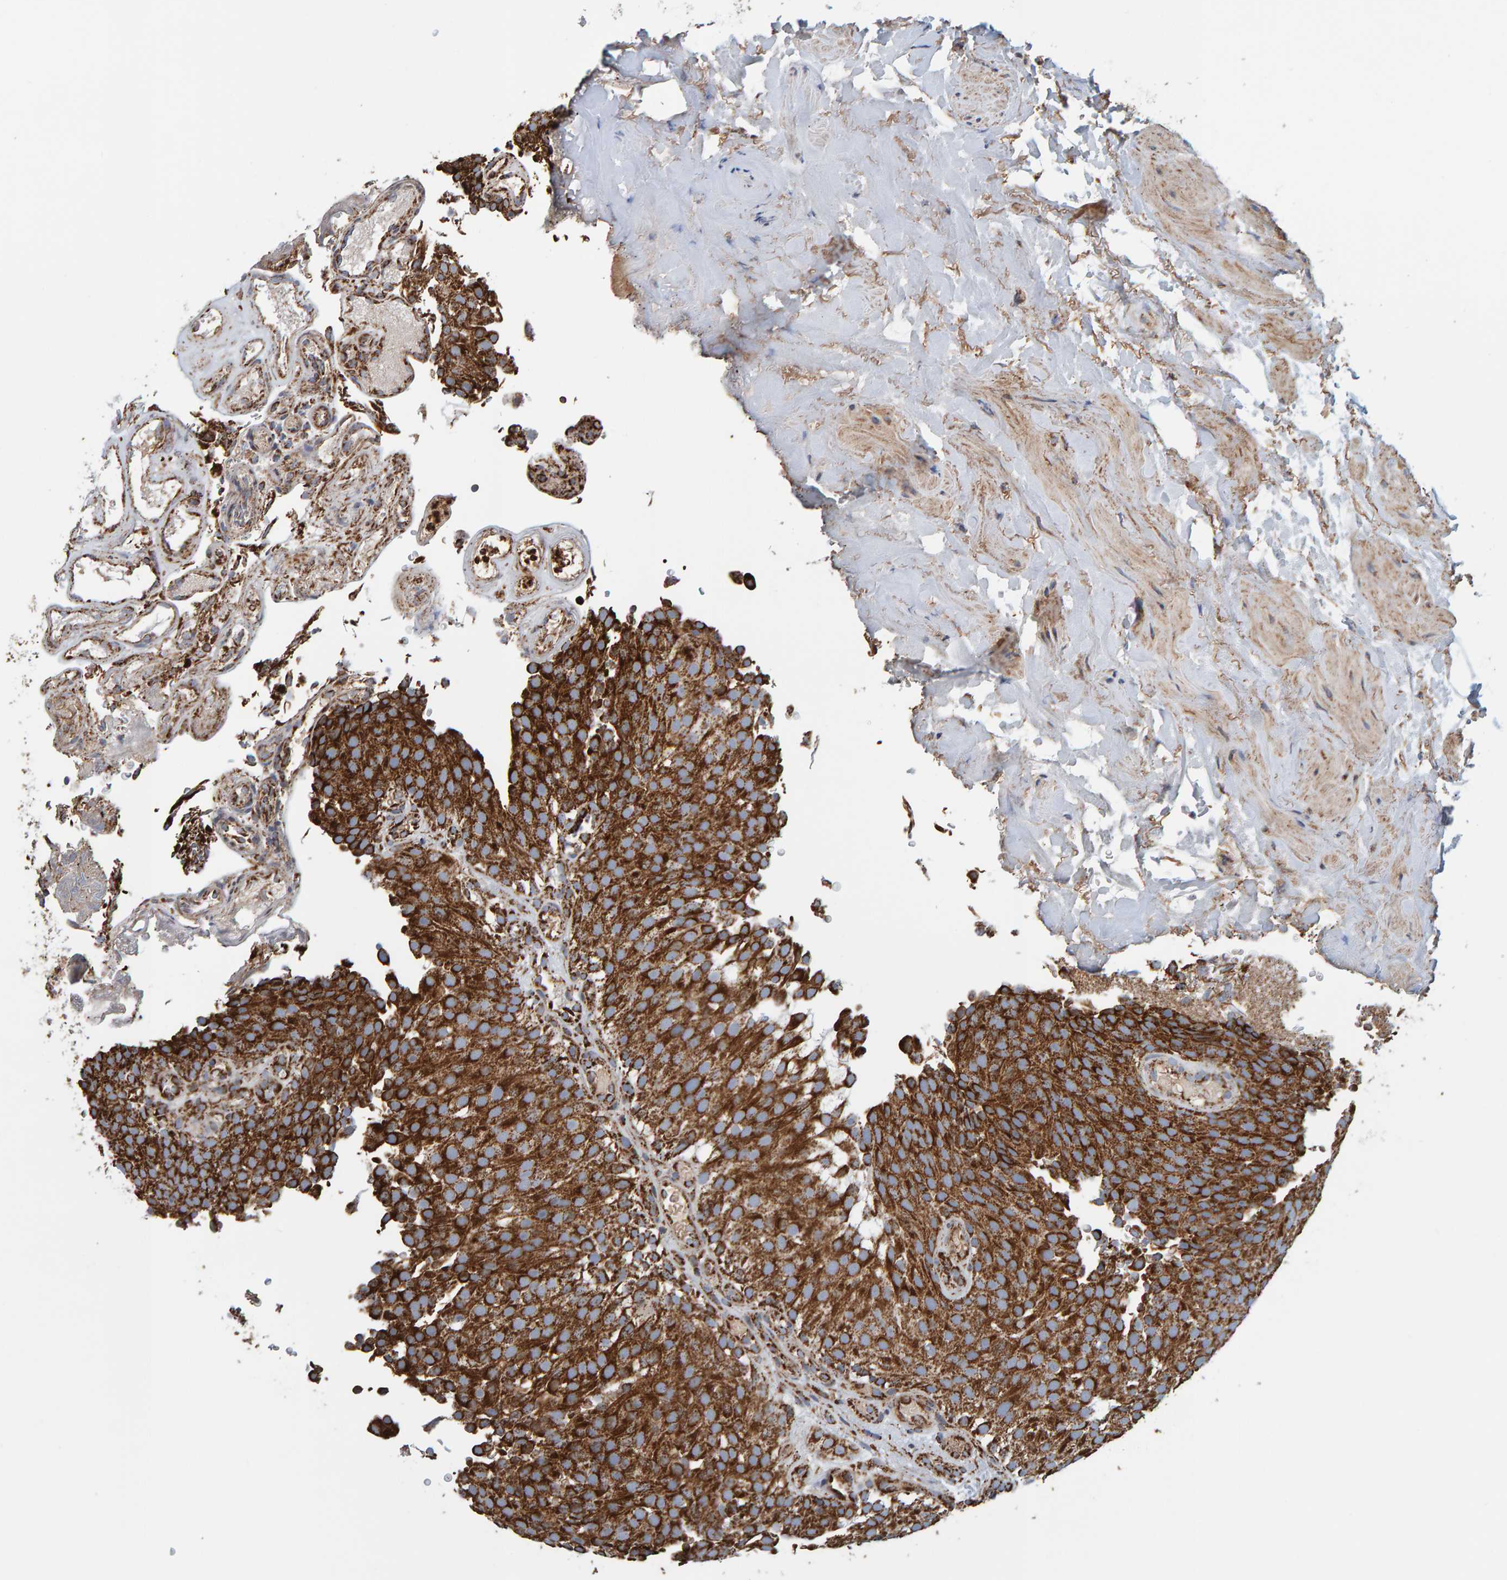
{"staining": {"intensity": "moderate", "quantity": ">75%", "location": "cytoplasmic/membranous"}, "tissue": "urothelial cancer", "cell_type": "Tumor cells", "image_type": "cancer", "snomed": [{"axis": "morphology", "description": "Urothelial carcinoma, Low grade"}, {"axis": "topography", "description": "Urinary bladder"}], "caption": "Immunohistochemistry (IHC) staining of urothelial cancer, which displays medium levels of moderate cytoplasmic/membranous positivity in approximately >75% of tumor cells indicating moderate cytoplasmic/membranous protein positivity. The staining was performed using DAB (3,3'-diaminobenzidine) (brown) for protein detection and nuclei were counterstained in hematoxylin (blue).", "gene": "MRPL45", "patient": {"sex": "male", "age": 78}}